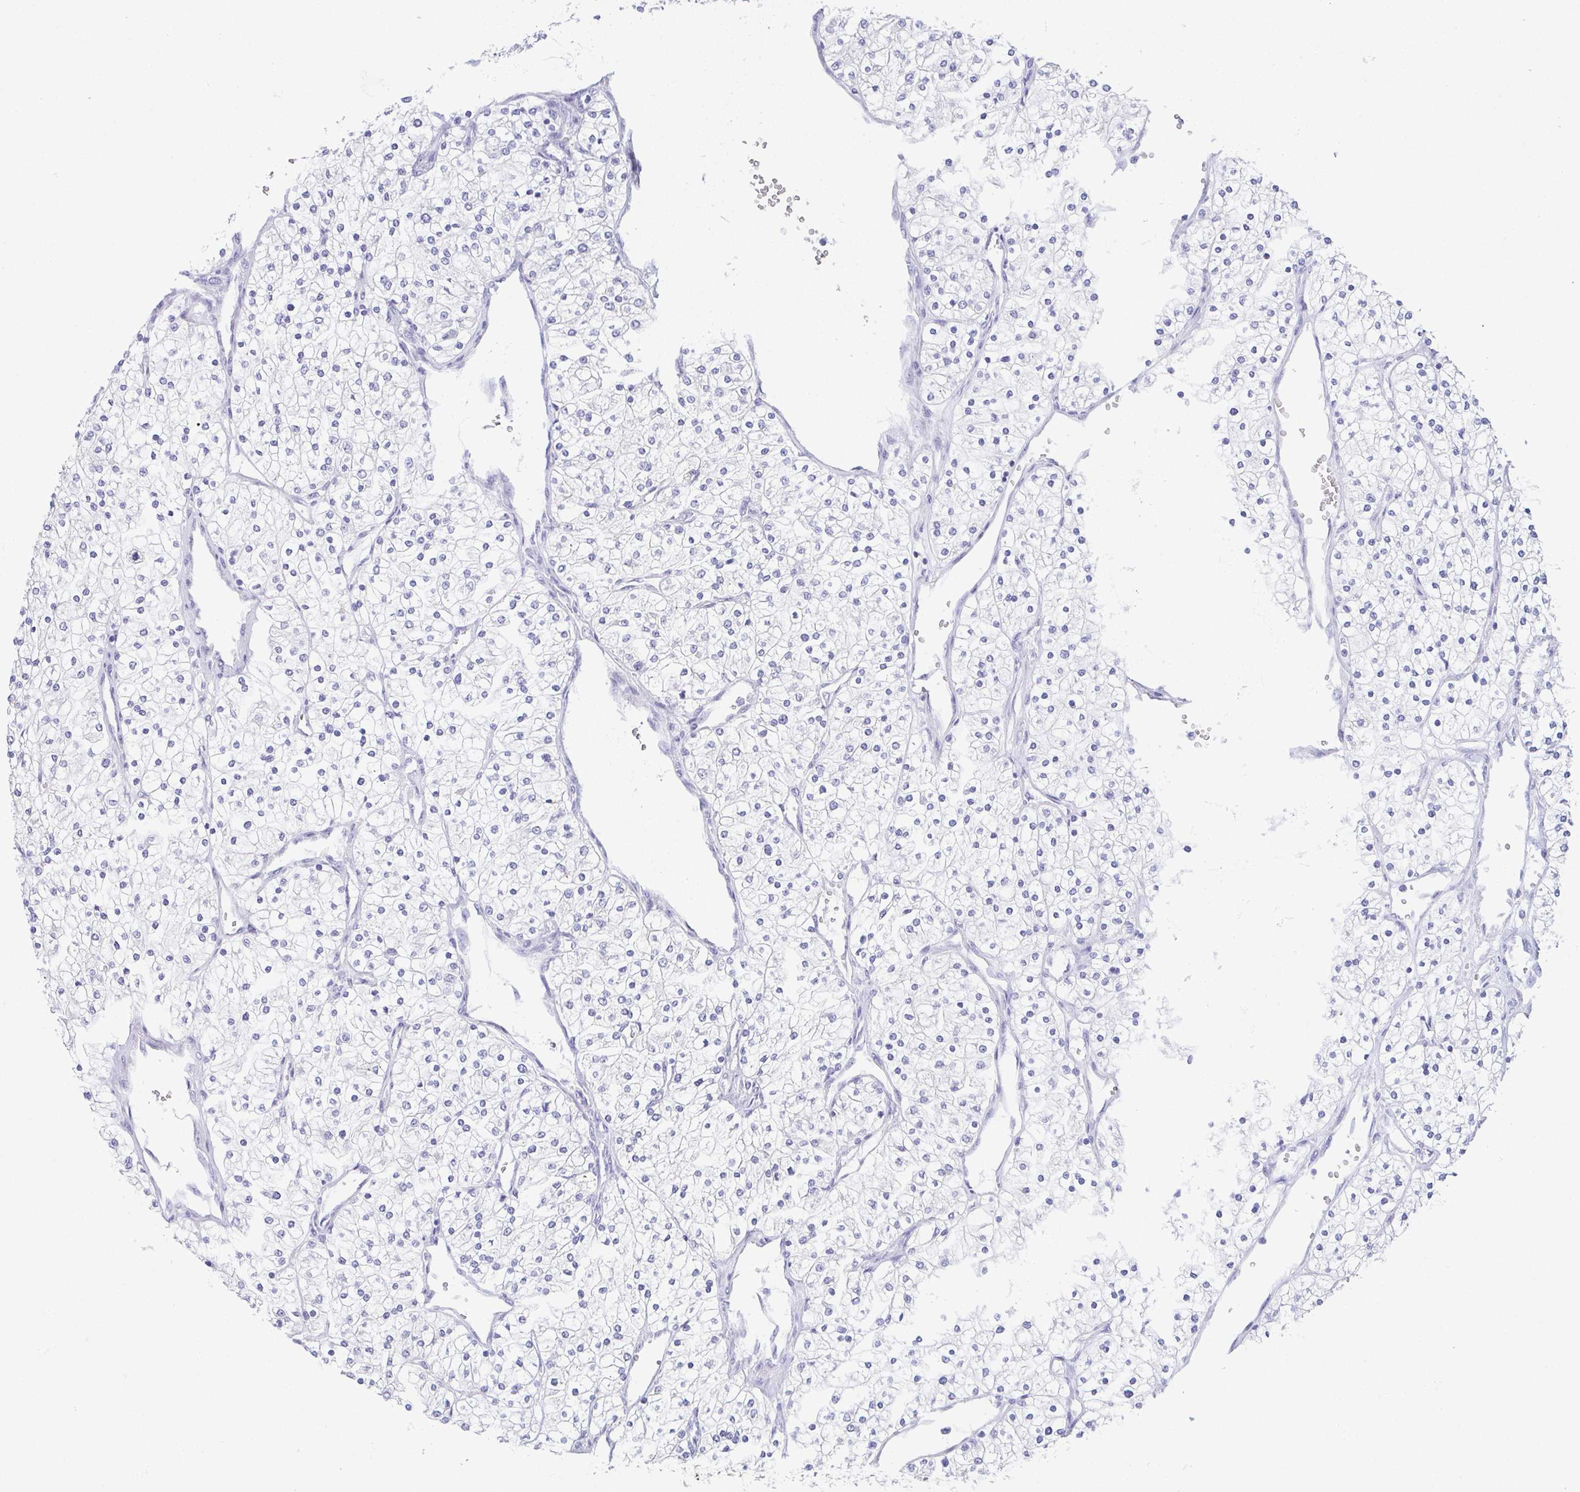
{"staining": {"intensity": "negative", "quantity": "none", "location": "none"}, "tissue": "renal cancer", "cell_type": "Tumor cells", "image_type": "cancer", "snomed": [{"axis": "morphology", "description": "Adenocarcinoma, NOS"}, {"axis": "topography", "description": "Kidney"}], "caption": "A photomicrograph of renal cancer stained for a protein exhibits no brown staining in tumor cells.", "gene": "TEX19", "patient": {"sex": "male", "age": 80}}